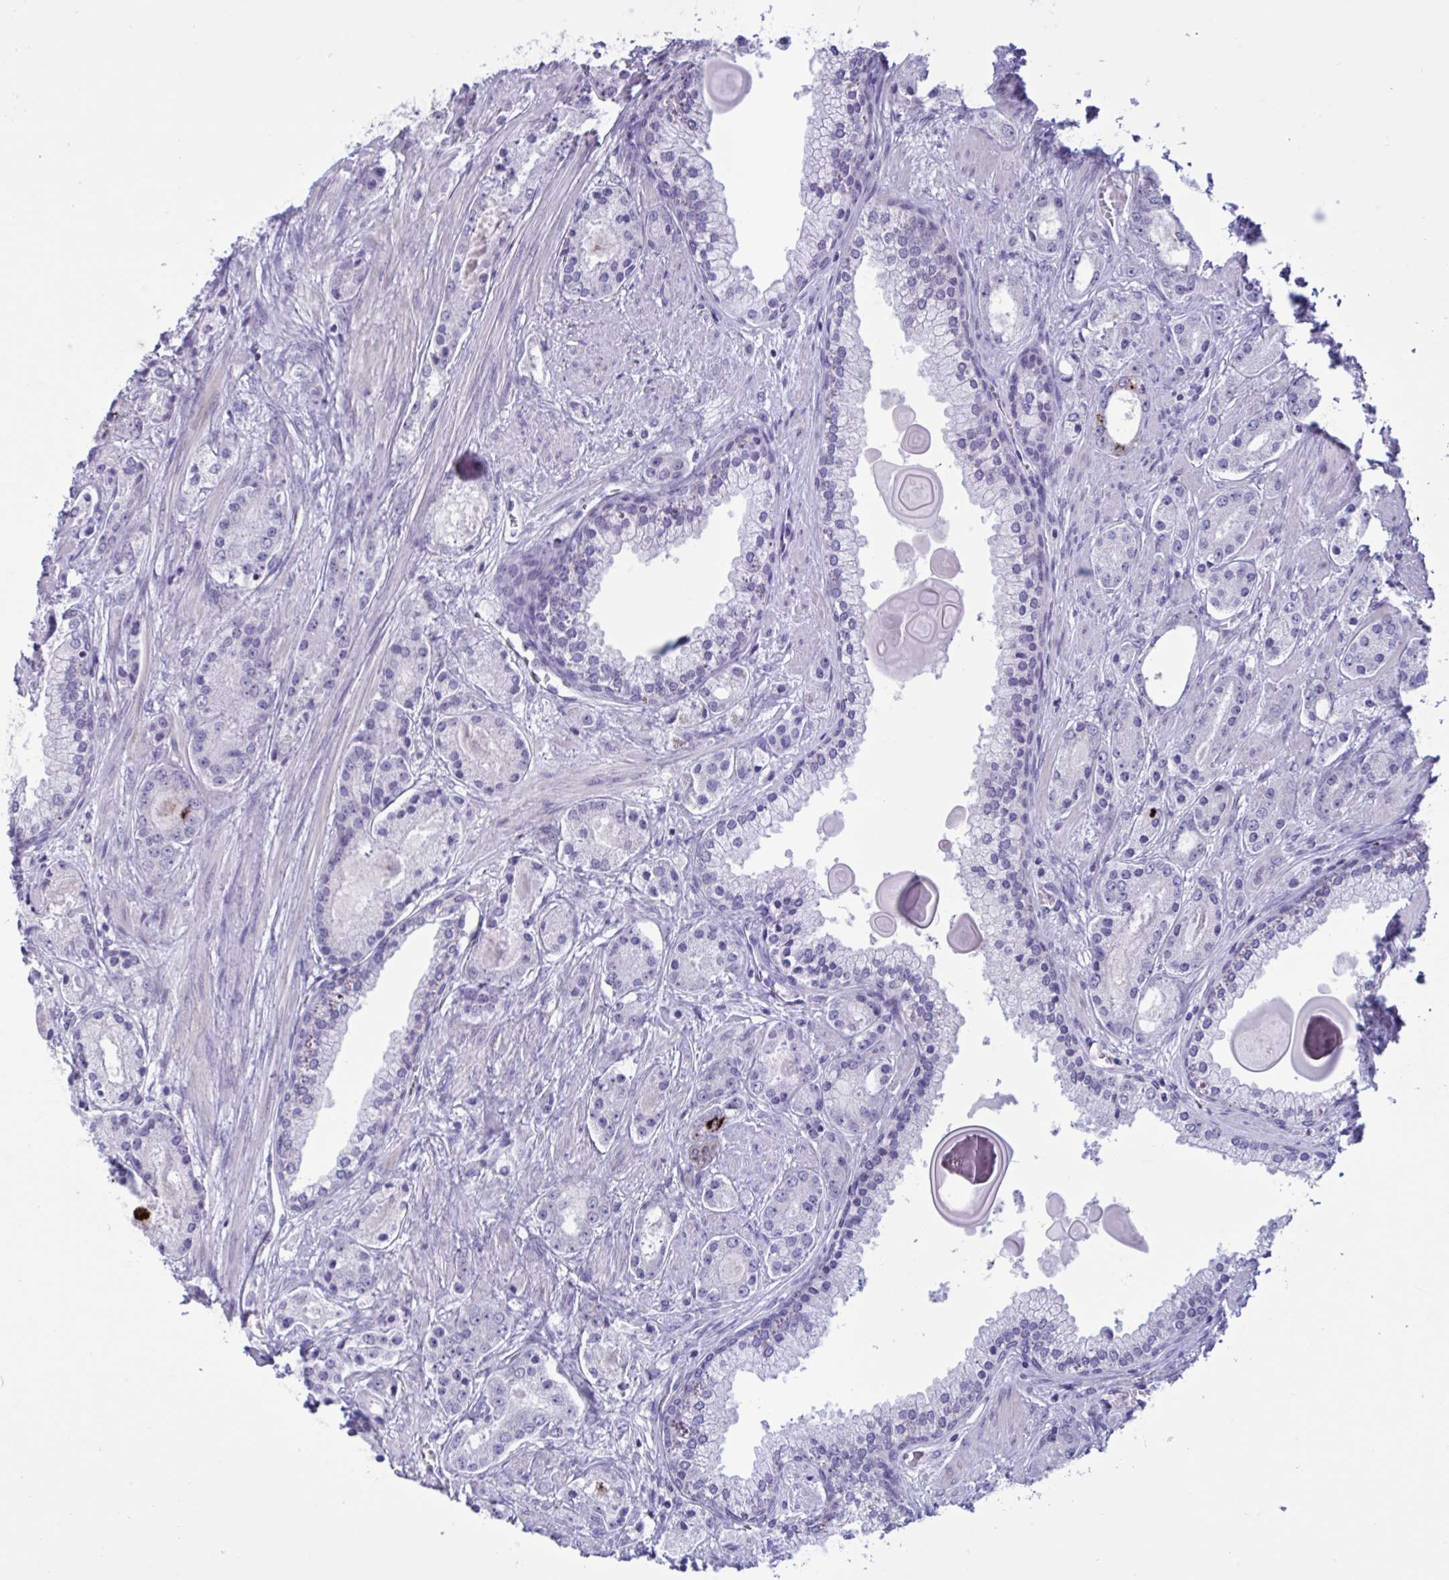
{"staining": {"intensity": "negative", "quantity": "none", "location": "none"}, "tissue": "prostate cancer", "cell_type": "Tumor cells", "image_type": "cancer", "snomed": [{"axis": "morphology", "description": "Adenocarcinoma, High grade"}, {"axis": "topography", "description": "Prostate"}], "caption": "This is an immunohistochemistry image of prostate cancer (high-grade adenocarcinoma). There is no positivity in tumor cells.", "gene": "DOCK11", "patient": {"sex": "male", "age": 67}}